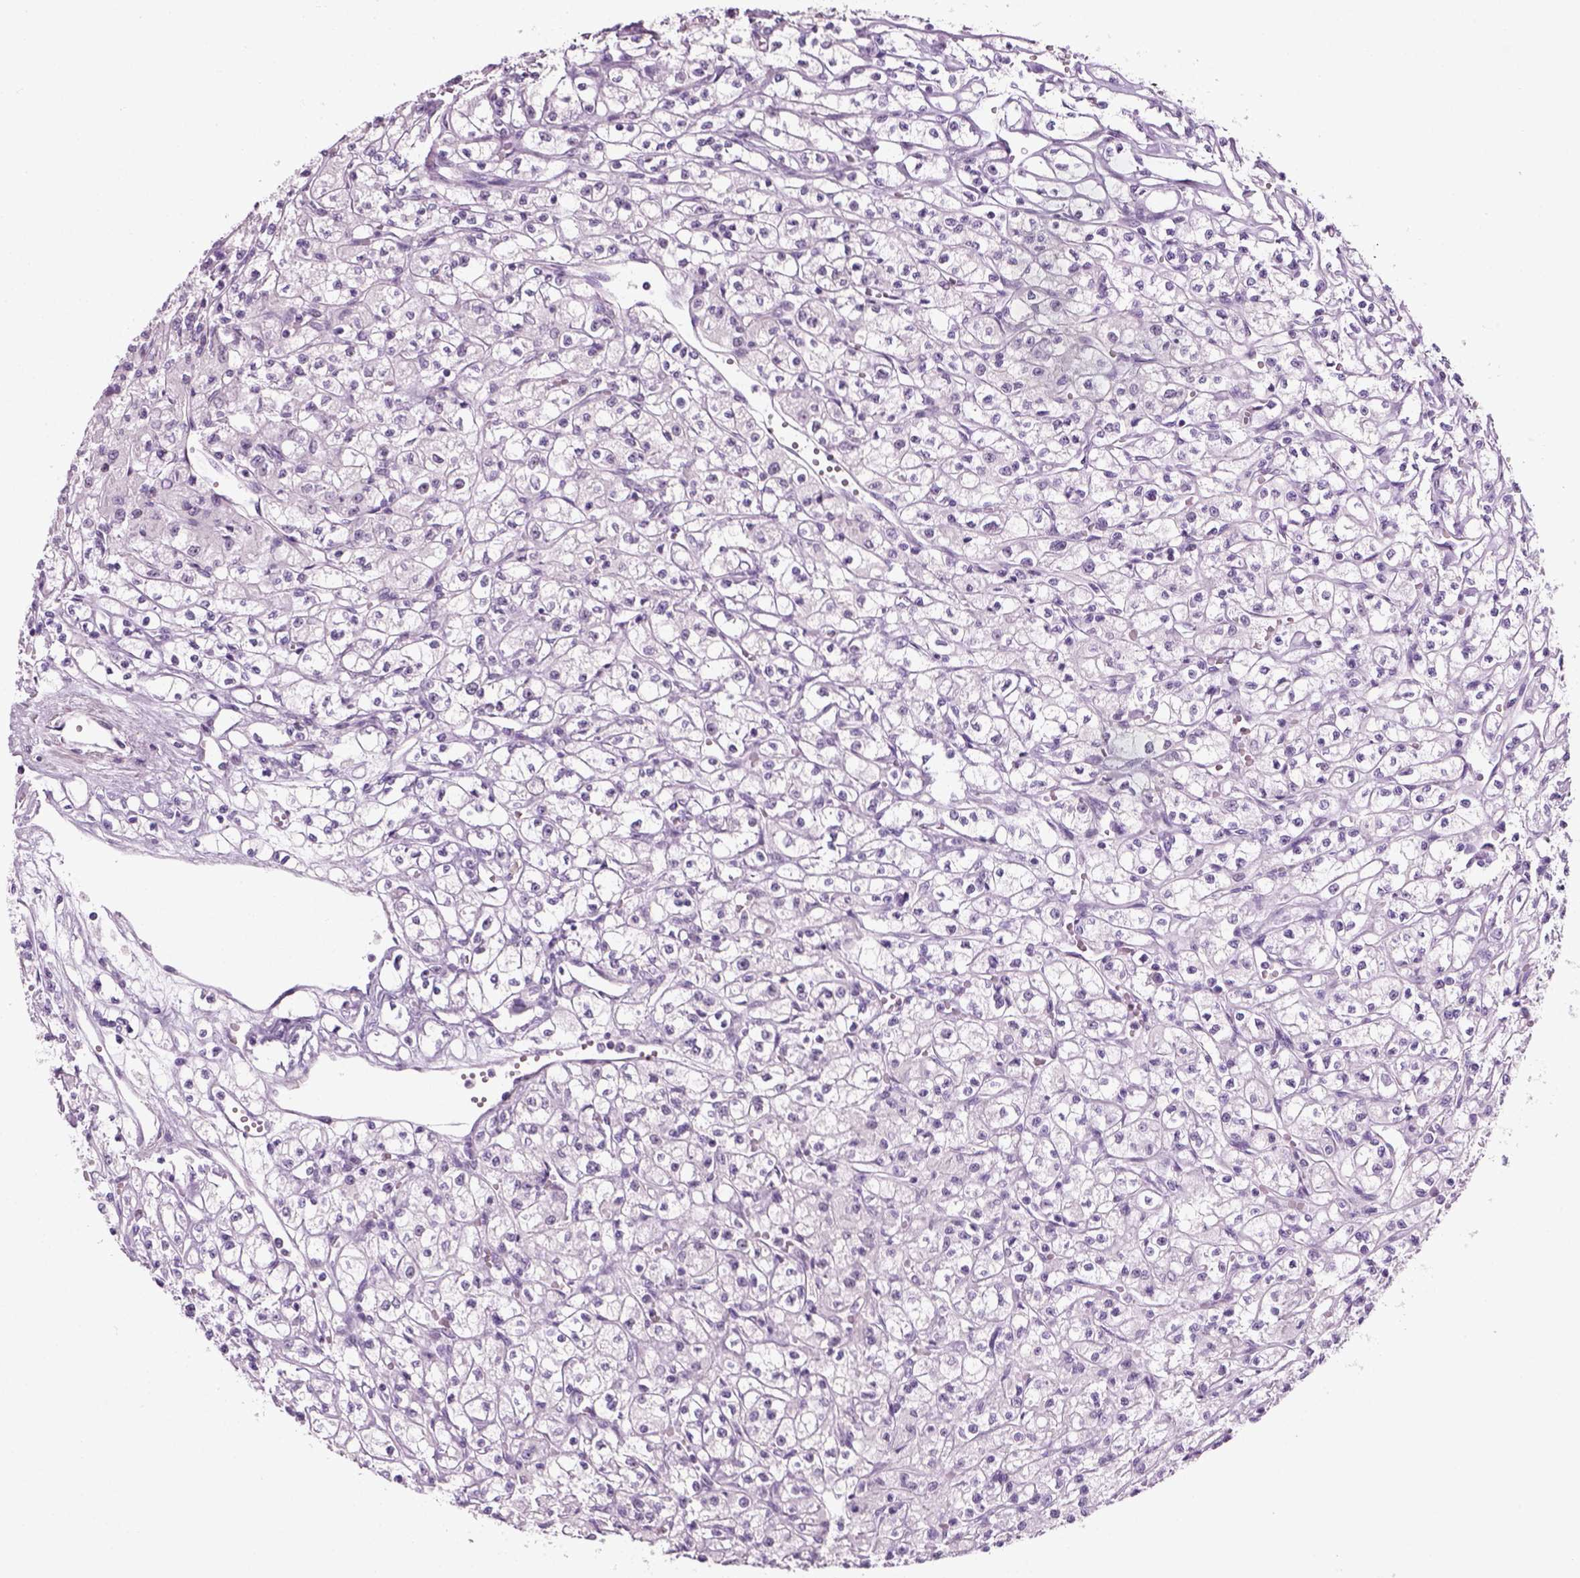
{"staining": {"intensity": "negative", "quantity": "none", "location": "none"}, "tissue": "renal cancer", "cell_type": "Tumor cells", "image_type": "cancer", "snomed": [{"axis": "morphology", "description": "Adenocarcinoma, NOS"}, {"axis": "topography", "description": "Kidney"}], "caption": "Tumor cells are negative for protein expression in human adenocarcinoma (renal).", "gene": "ZNF865", "patient": {"sex": "female", "age": 70}}